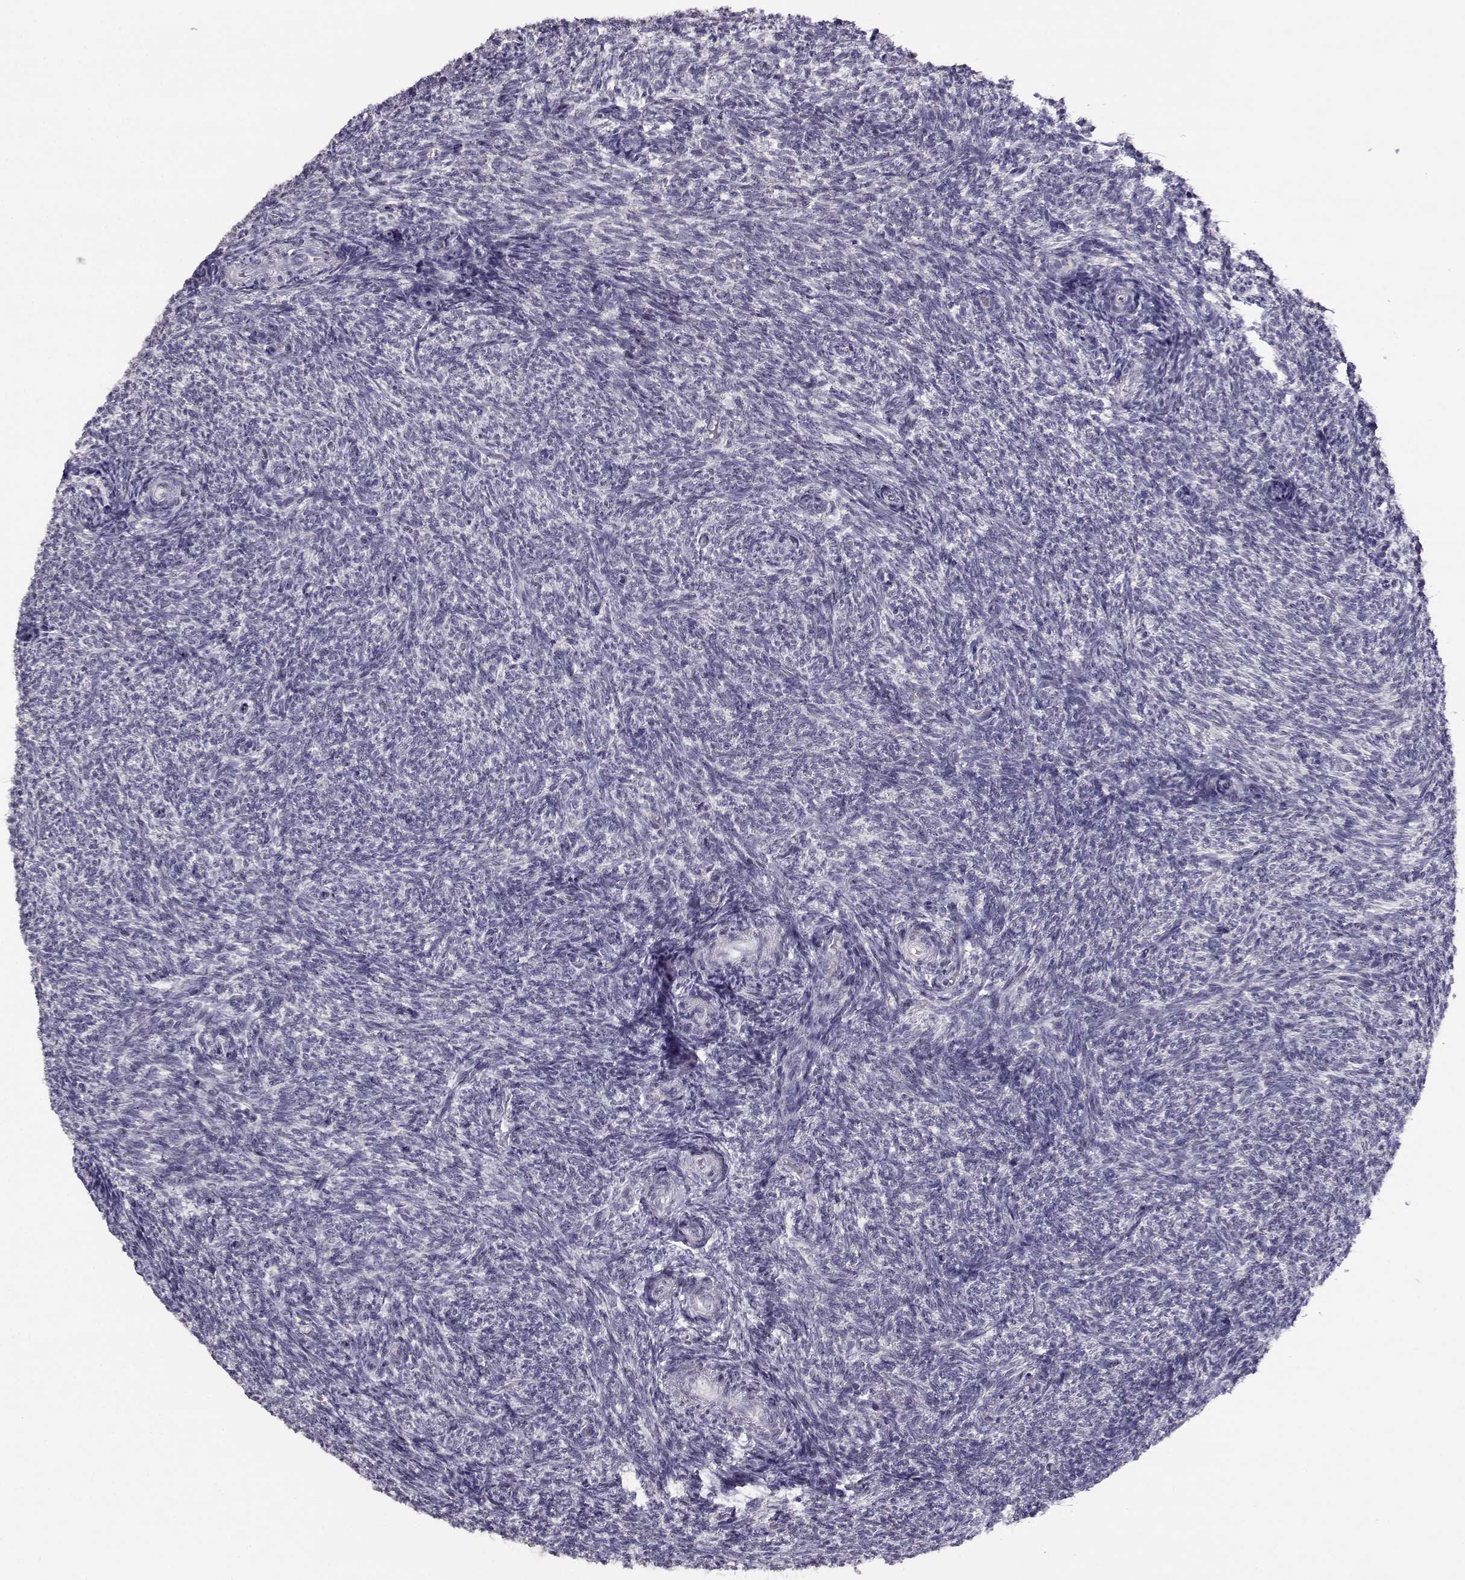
{"staining": {"intensity": "negative", "quantity": "none", "location": "none"}, "tissue": "ovary", "cell_type": "Follicle cells", "image_type": "normal", "snomed": [{"axis": "morphology", "description": "Normal tissue, NOS"}, {"axis": "topography", "description": "Ovary"}], "caption": "Immunohistochemistry (IHC) micrograph of normal ovary: human ovary stained with DAB exhibits no significant protein staining in follicle cells.", "gene": "RHOXF2", "patient": {"sex": "female", "age": 39}}